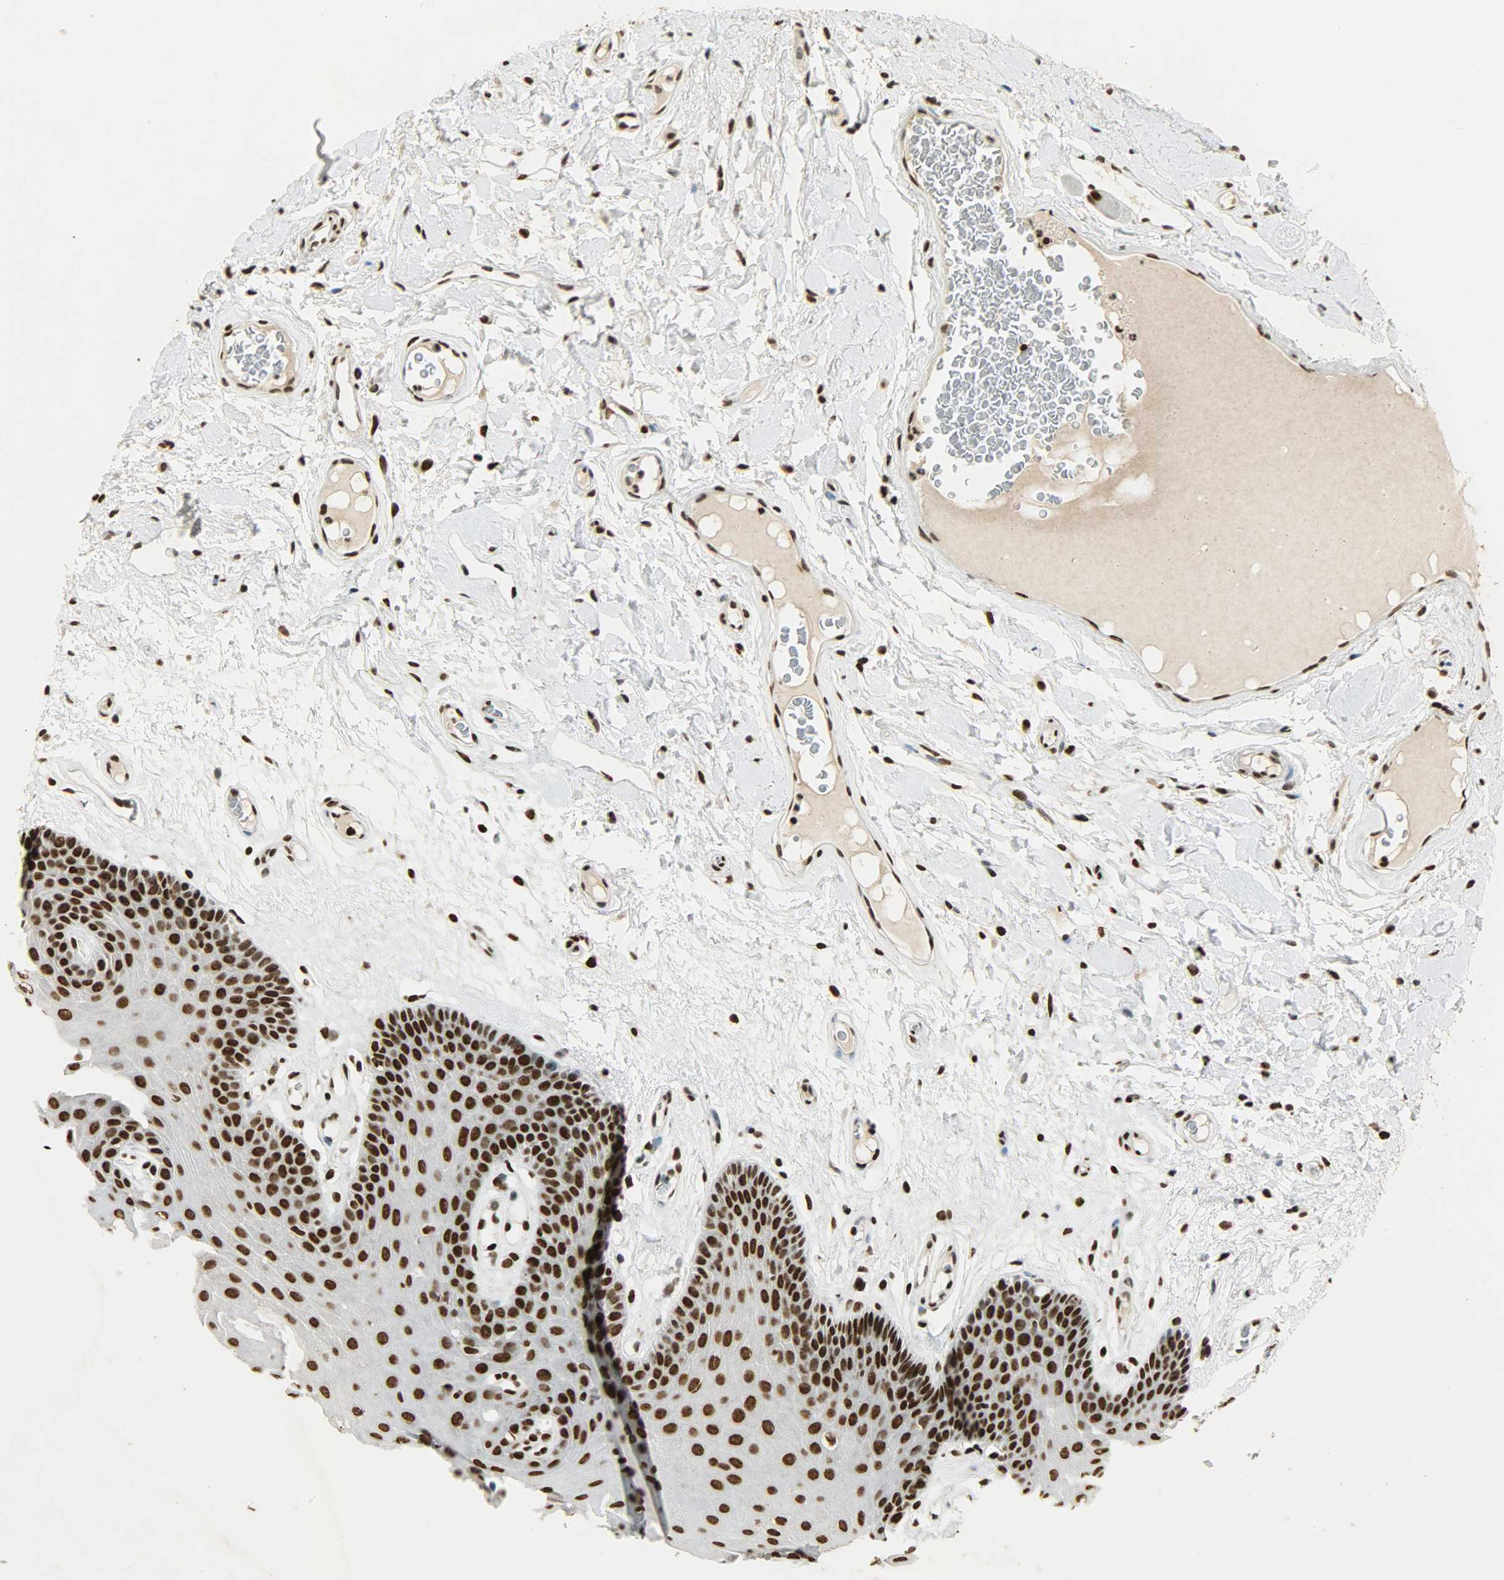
{"staining": {"intensity": "moderate", "quantity": ">75%", "location": "nuclear"}, "tissue": "oral mucosa", "cell_type": "Squamous epithelial cells", "image_type": "normal", "snomed": [{"axis": "morphology", "description": "Normal tissue, NOS"}, {"axis": "morphology", "description": "Squamous cell carcinoma, NOS"}, {"axis": "topography", "description": "Skeletal muscle"}, {"axis": "topography", "description": "Oral tissue"}, {"axis": "topography", "description": "Head-Neck"}], "caption": "Human oral mucosa stained for a protein (brown) reveals moderate nuclear positive staining in approximately >75% of squamous epithelial cells.", "gene": "KHDRBS1", "patient": {"sex": "male", "age": 71}}